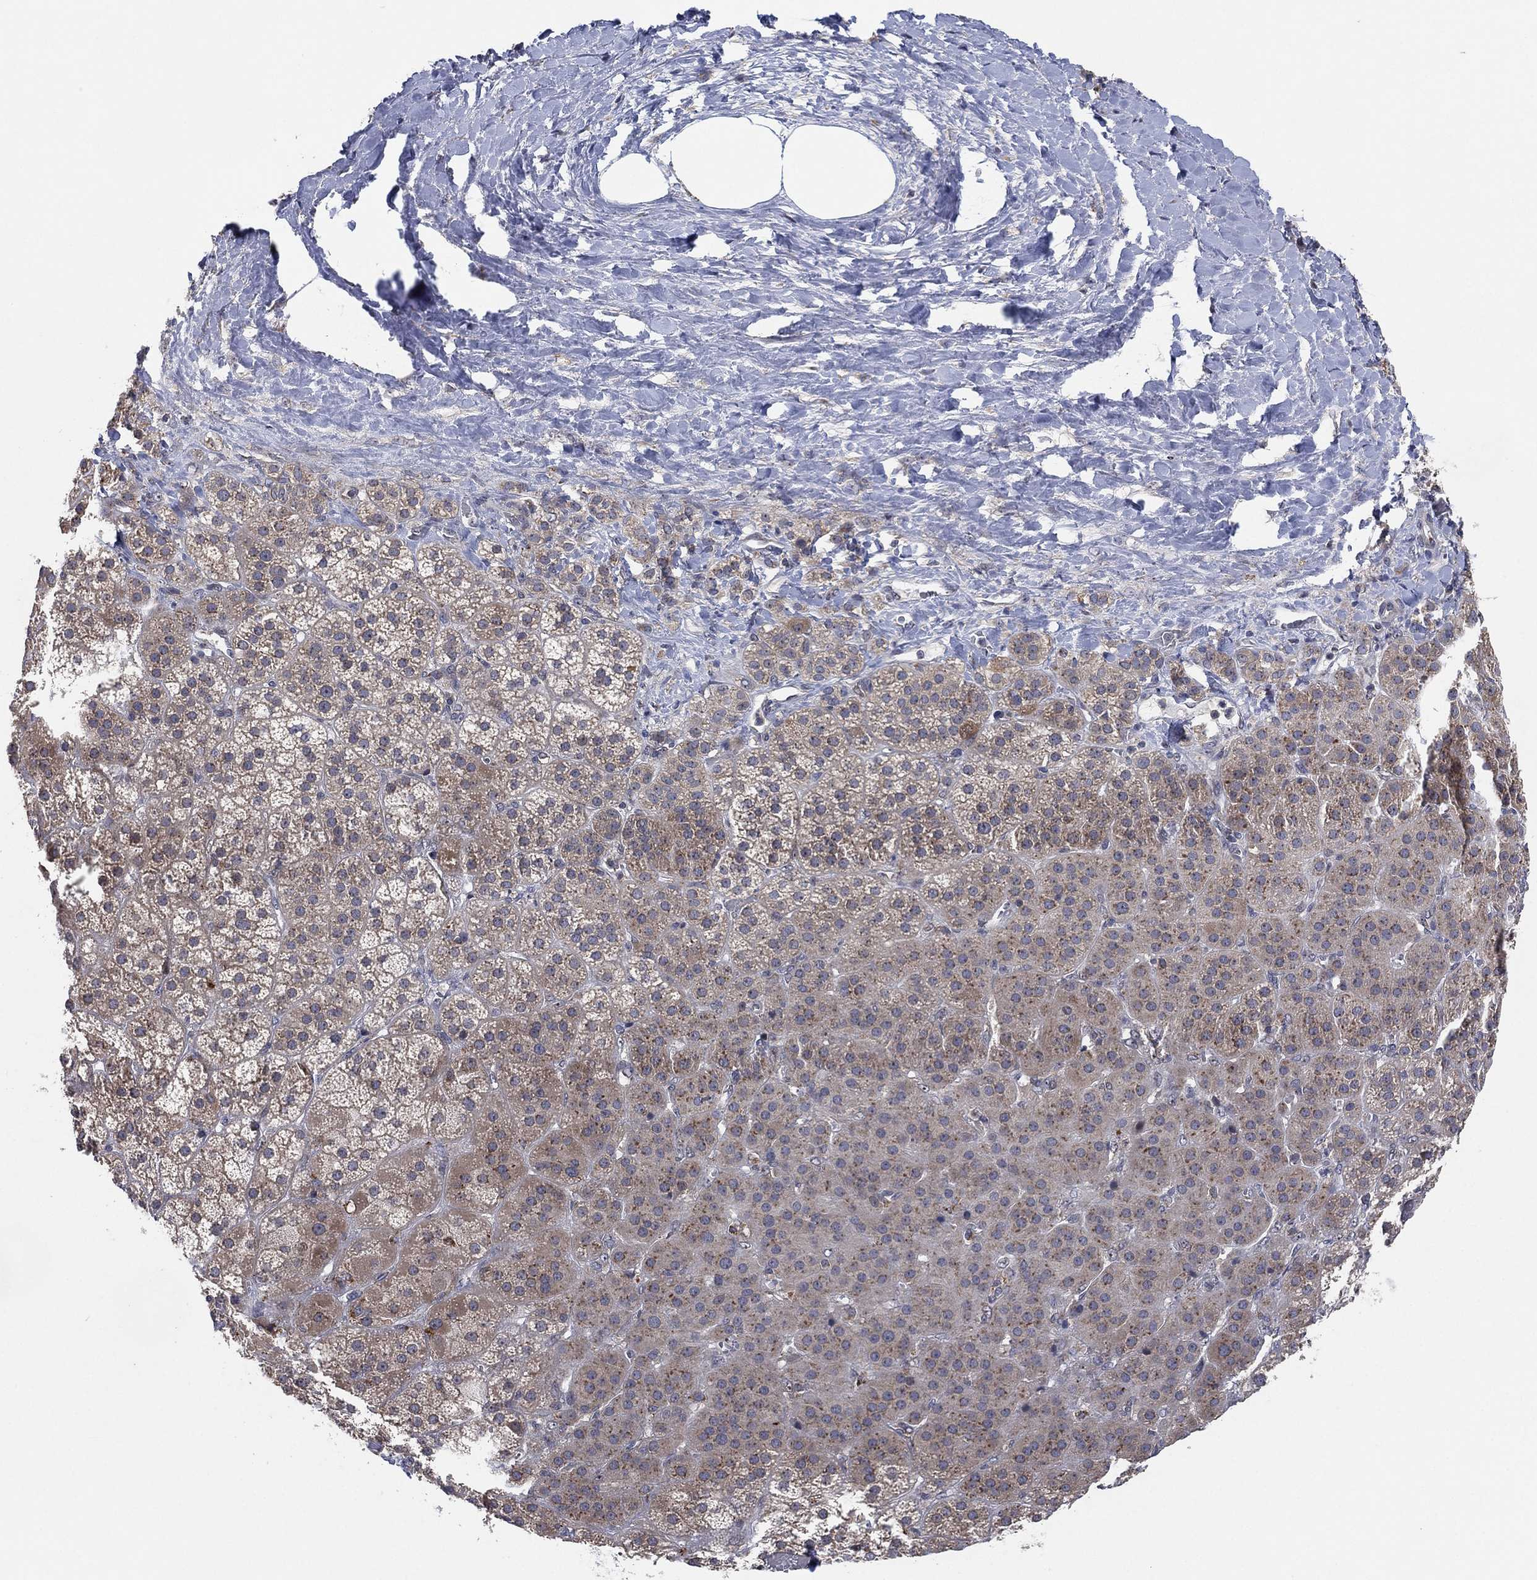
{"staining": {"intensity": "weak", "quantity": "<25%", "location": "cytoplasmic/membranous"}, "tissue": "adrenal gland", "cell_type": "Glandular cells", "image_type": "normal", "snomed": [{"axis": "morphology", "description": "Normal tissue, NOS"}, {"axis": "topography", "description": "Adrenal gland"}], "caption": "The photomicrograph reveals no staining of glandular cells in normal adrenal gland.", "gene": "FAM104A", "patient": {"sex": "male", "age": 57}}